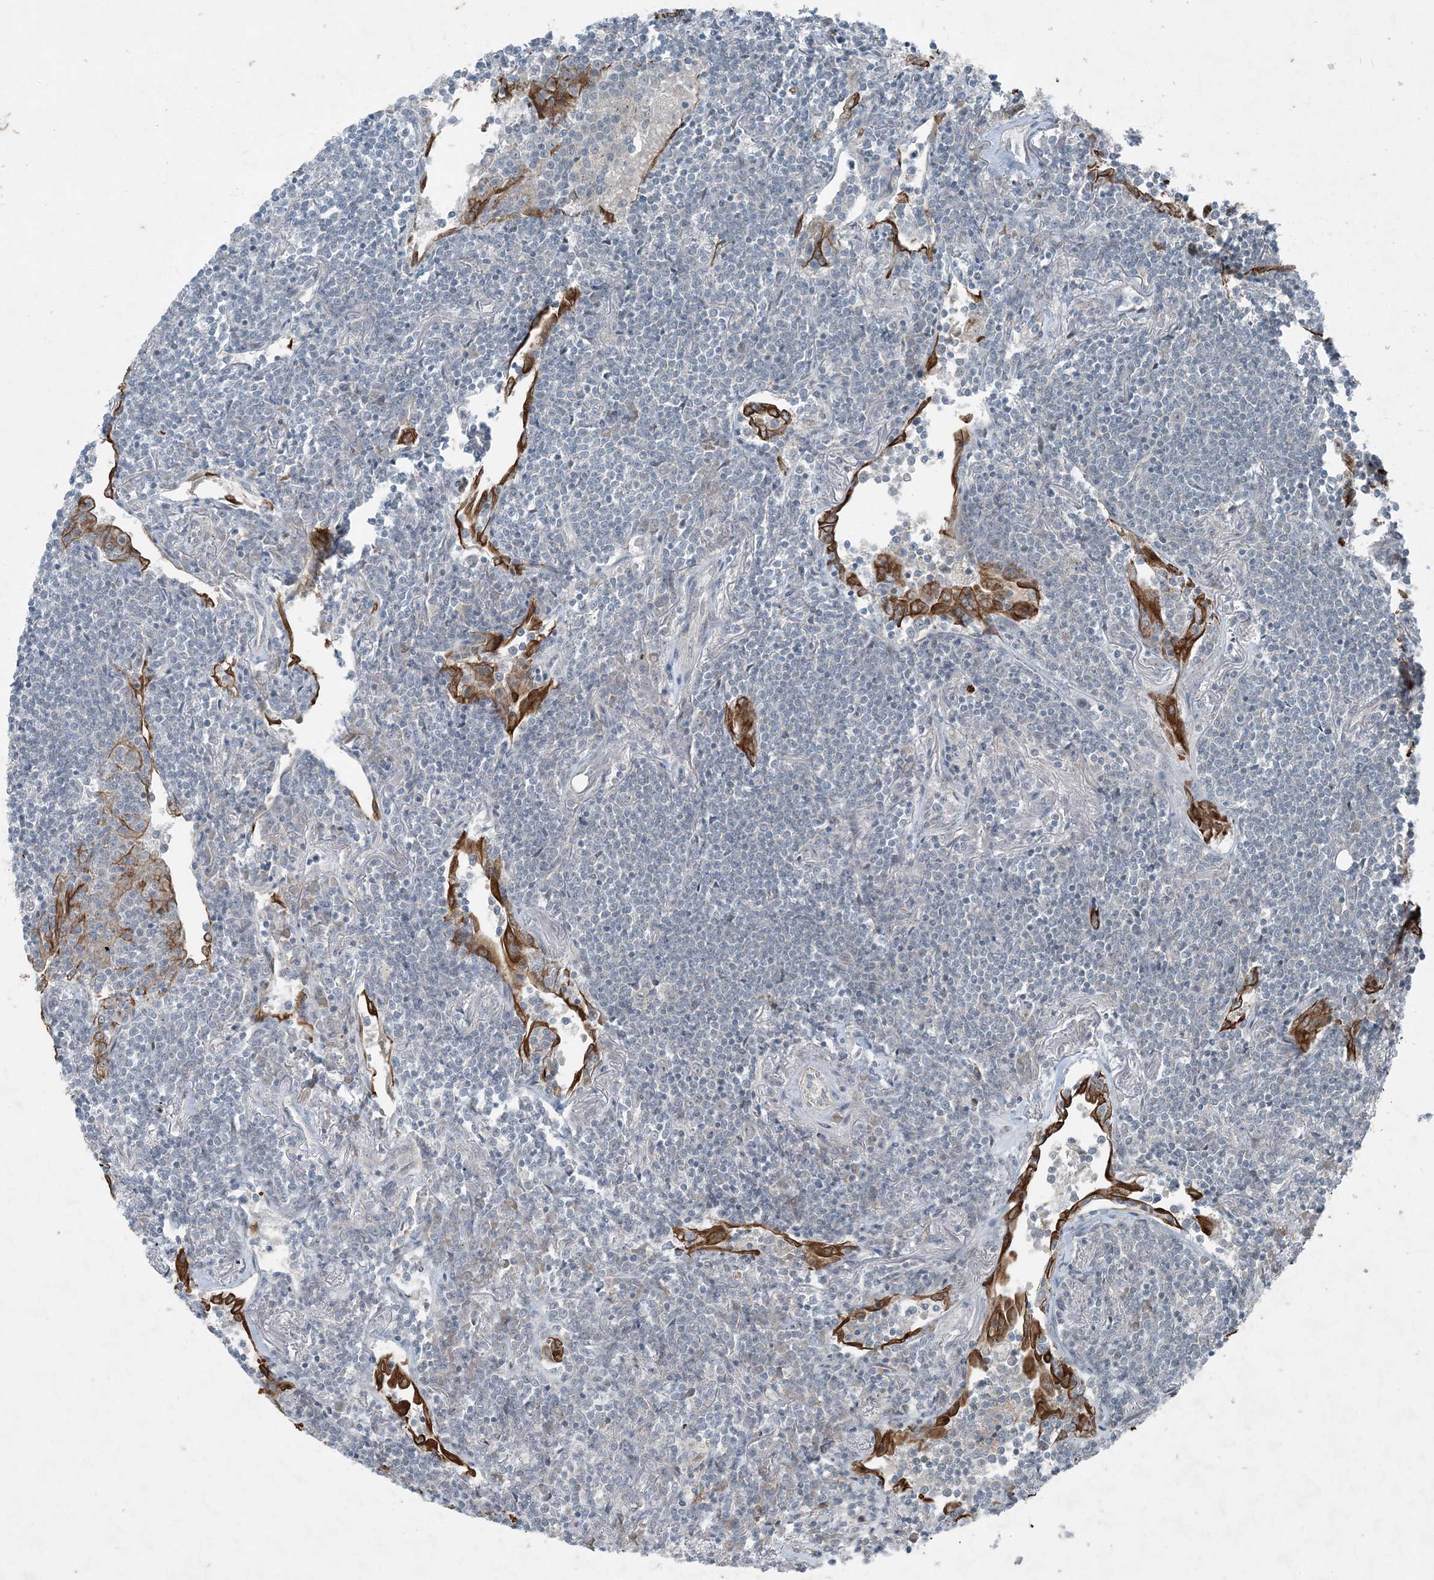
{"staining": {"intensity": "negative", "quantity": "none", "location": "none"}, "tissue": "lymphoma", "cell_type": "Tumor cells", "image_type": "cancer", "snomed": [{"axis": "morphology", "description": "Malignant lymphoma, non-Hodgkin's type, Low grade"}, {"axis": "topography", "description": "Lung"}], "caption": "IHC image of neoplastic tissue: human lymphoma stained with DAB exhibits no significant protein staining in tumor cells.", "gene": "PC", "patient": {"sex": "female", "age": 71}}